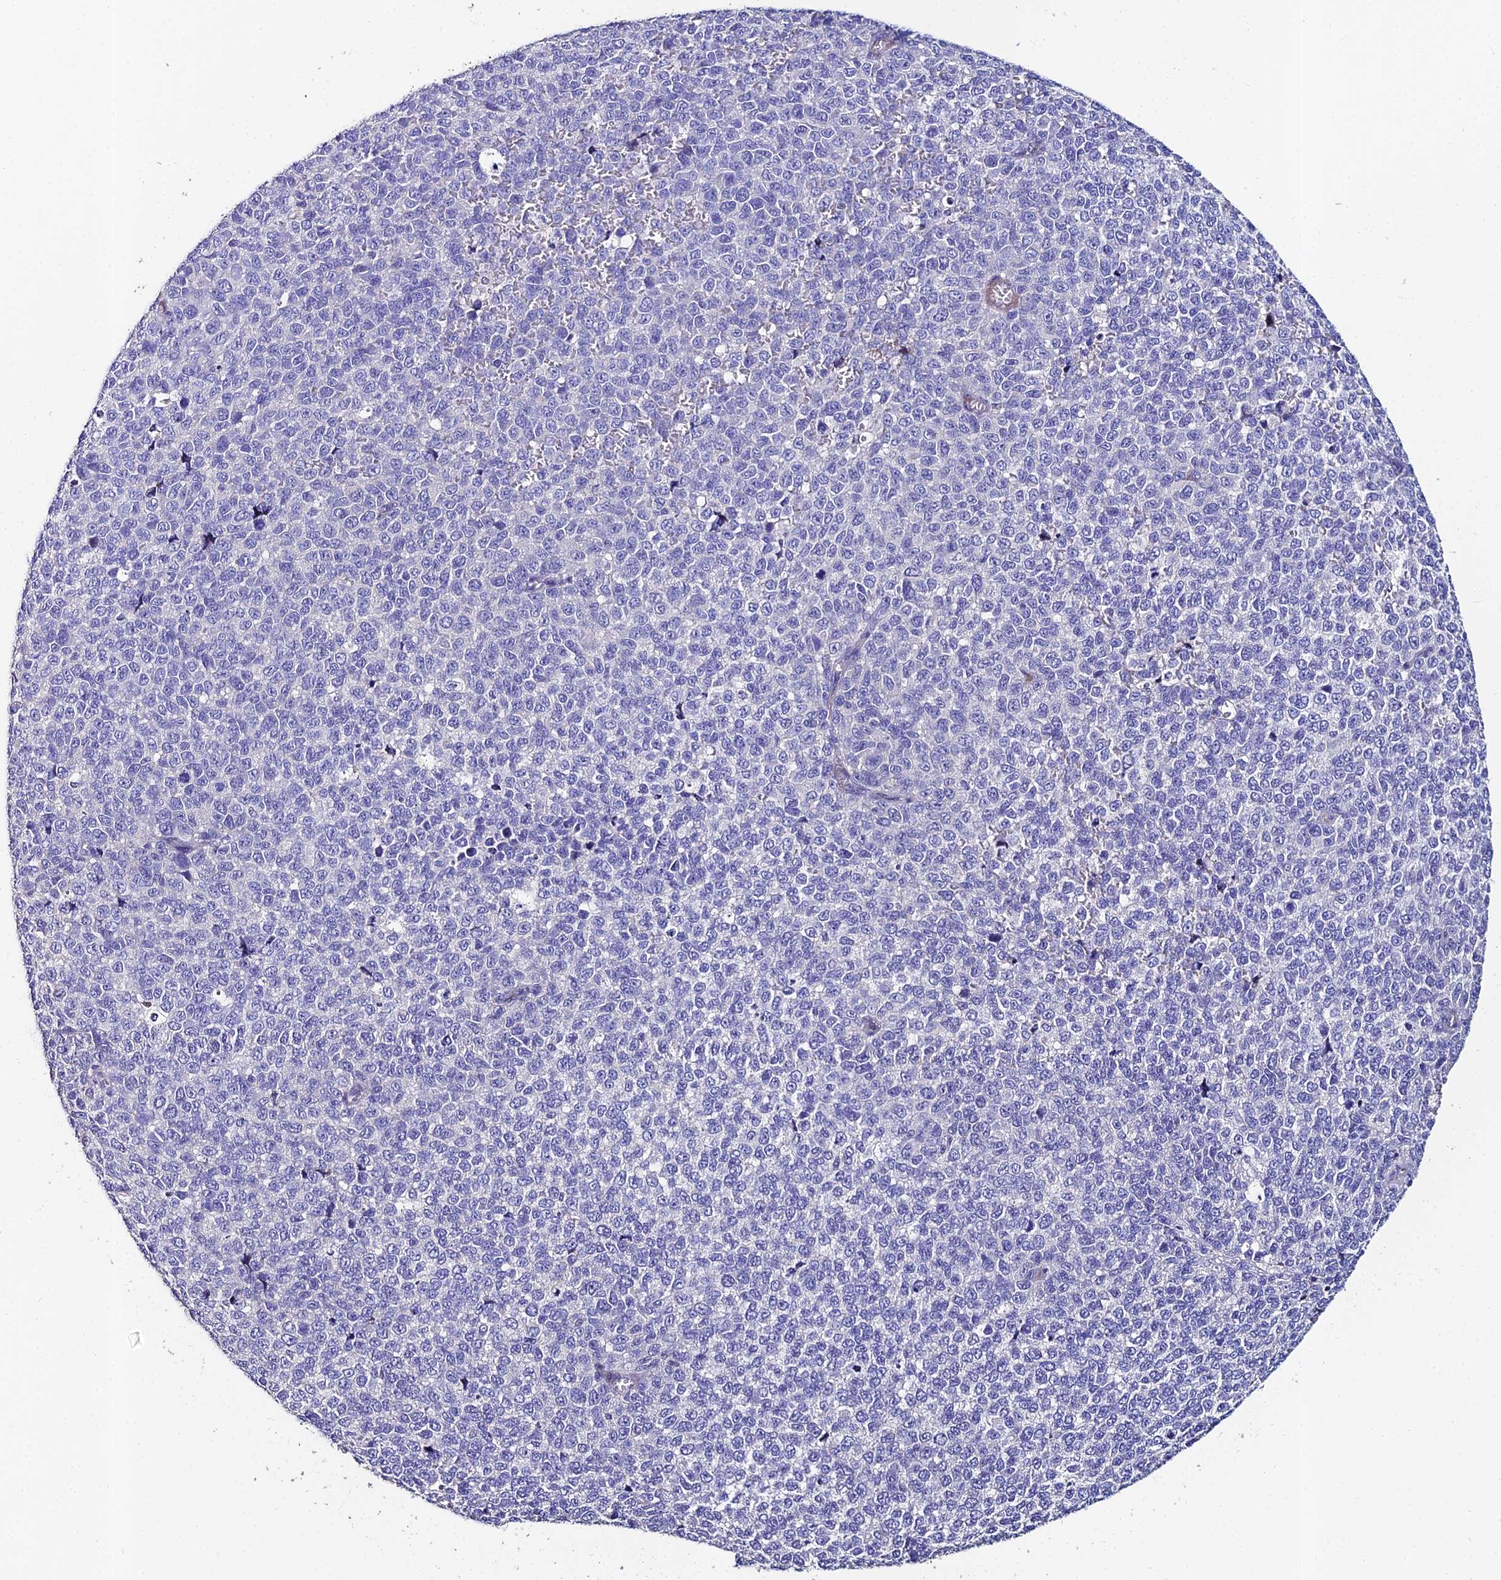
{"staining": {"intensity": "negative", "quantity": "none", "location": "none"}, "tissue": "melanoma", "cell_type": "Tumor cells", "image_type": "cancer", "snomed": [{"axis": "morphology", "description": "Malignant melanoma, NOS"}, {"axis": "topography", "description": "Nose, NOS"}], "caption": "Malignant melanoma stained for a protein using immunohistochemistry demonstrates no staining tumor cells.", "gene": "ESRRG", "patient": {"sex": "female", "age": 48}}